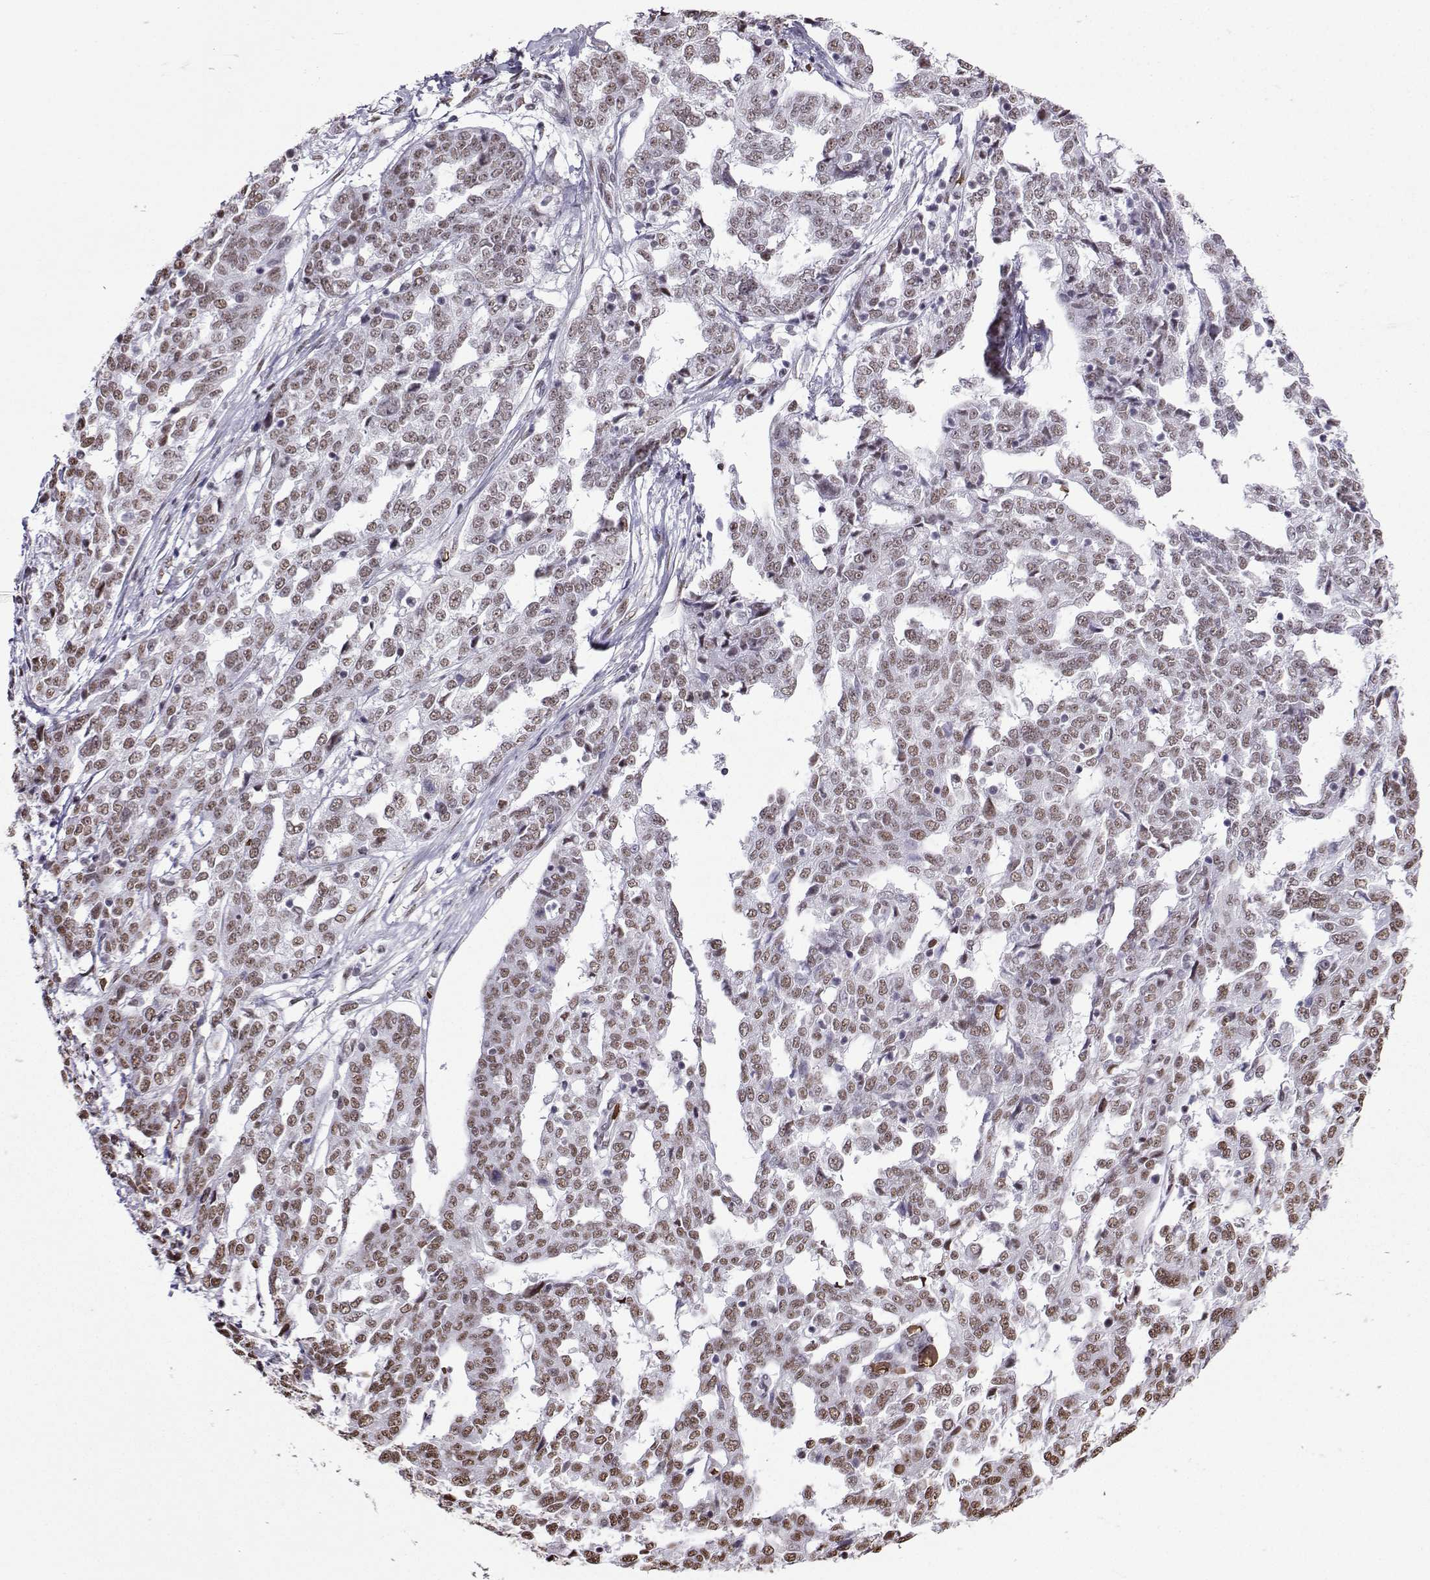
{"staining": {"intensity": "weak", "quantity": ">75%", "location": "nuclear"}, "tissue": "ovarian cancer", "cell_type": "Tumor cells", "image_type": "cancer", "snomed": [{"axis": "morphology", "description": "Cystadenocarcinoma, serous, NOS"}, {"axis": "topography", "description": "Ovary"}], "caption": "DAB (3,3'-diaminobenzidine) immunohistochemical staining of serous cystadenocarcinoma (ovarian) displays weak nuclear protein positivity in approximately >75% of tumor cells.", "gene": "CCNK", "patient": {"sex": "female", "age": 67}}